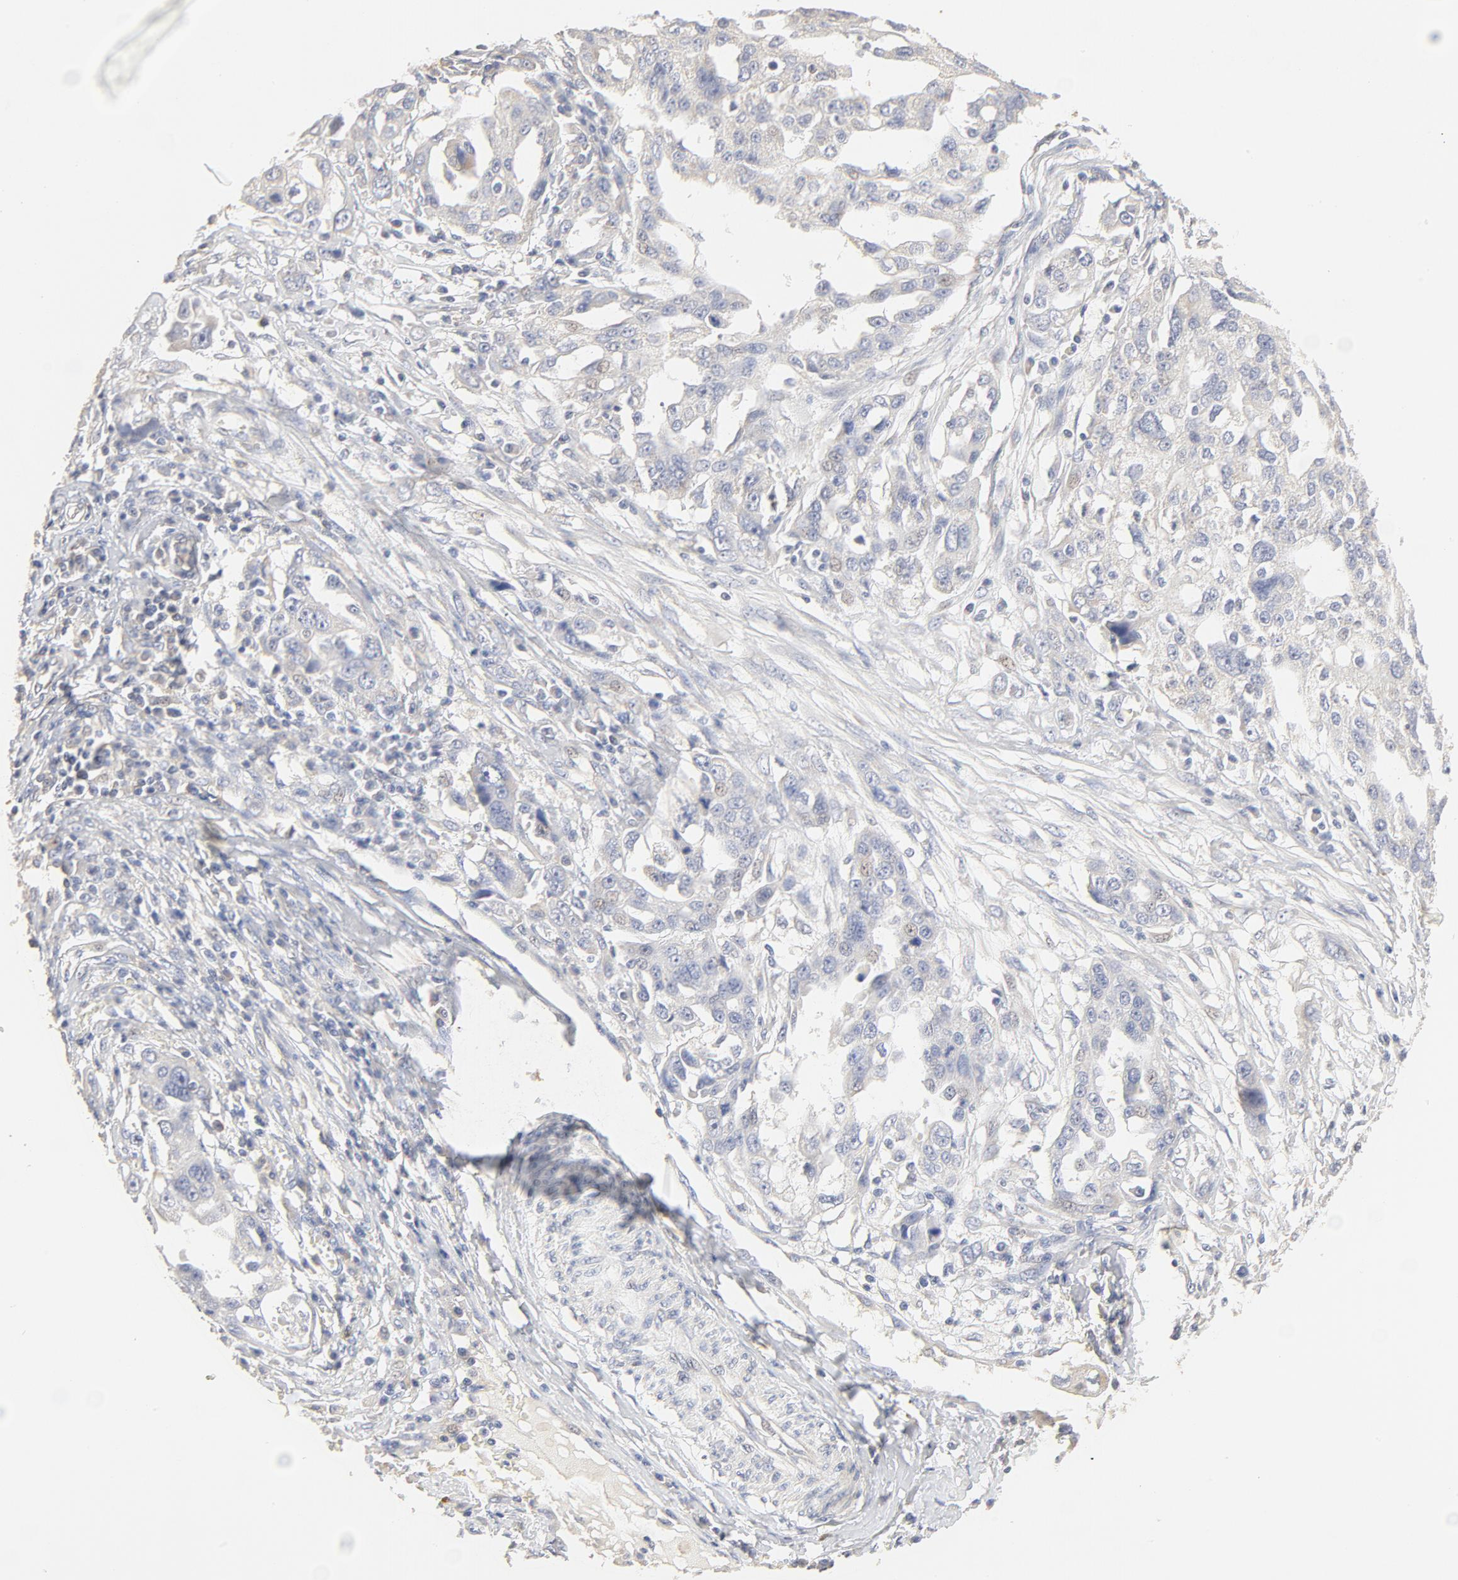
{"staining": {"intensity": "negative", "quantity": "none", "location": "none"}, "tissue": "ovarian cancer", "cell_type": "Tumor cells", "image_type": "cancer", "snomed": [{"axis": "morphology", "description": "Carcinoma, endometroid"}, {"axis": "topography", "description": "Ovary"}], "caption": "IHC image of neoplastic tissue: human endometroid carcinoma (ovarian) stained with DAB exhibits no significant protein expression in tumor cells.", "gene": "FCGBP", "patient": {"sex": "female", "age": 75}}